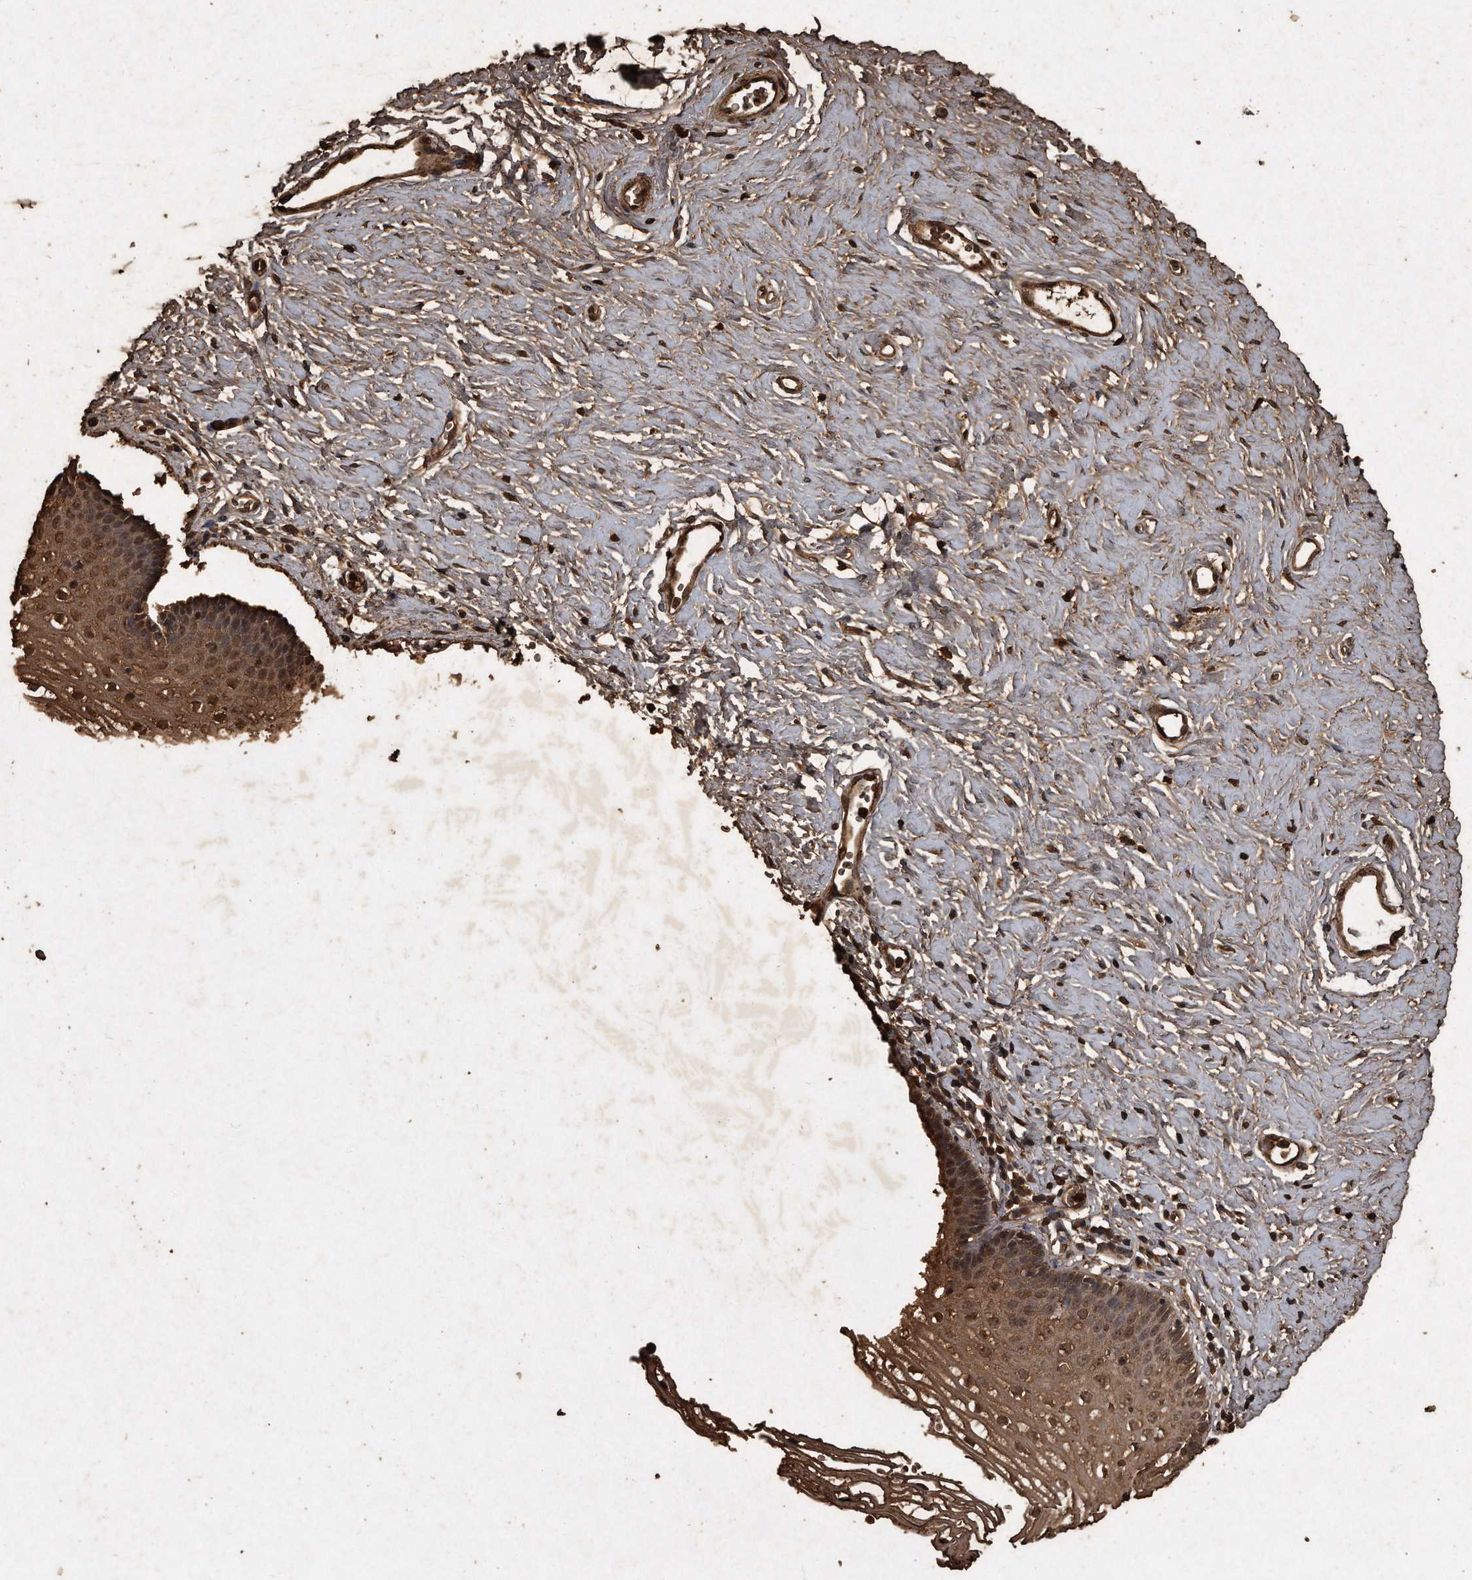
{"staining": {"intensity": "moderate", "quantity": ">75%", "location": "cytoplasmic/membranous,nuclear"}, "tissue": "vagina", "cell_type": "Squamous epithelial cells", "image_type": "normal", "snomed": [{"axis": "morphology", "description": "Normal tissue, NOS"}, {"axis": "topography", "description": "Vagina"}], "caption": "The immunohistochemical stain highlights moderate cytoplasmic/membranous,nuclear positivity in squamous epithelial cells of normal vagina. The staining was performed using DAB, with brown indicating positive protein expression. Nuclei are stained blue with hematoxylin.", "gene": "CFLAR", "patient": {"sex": "female", "age": 32}}